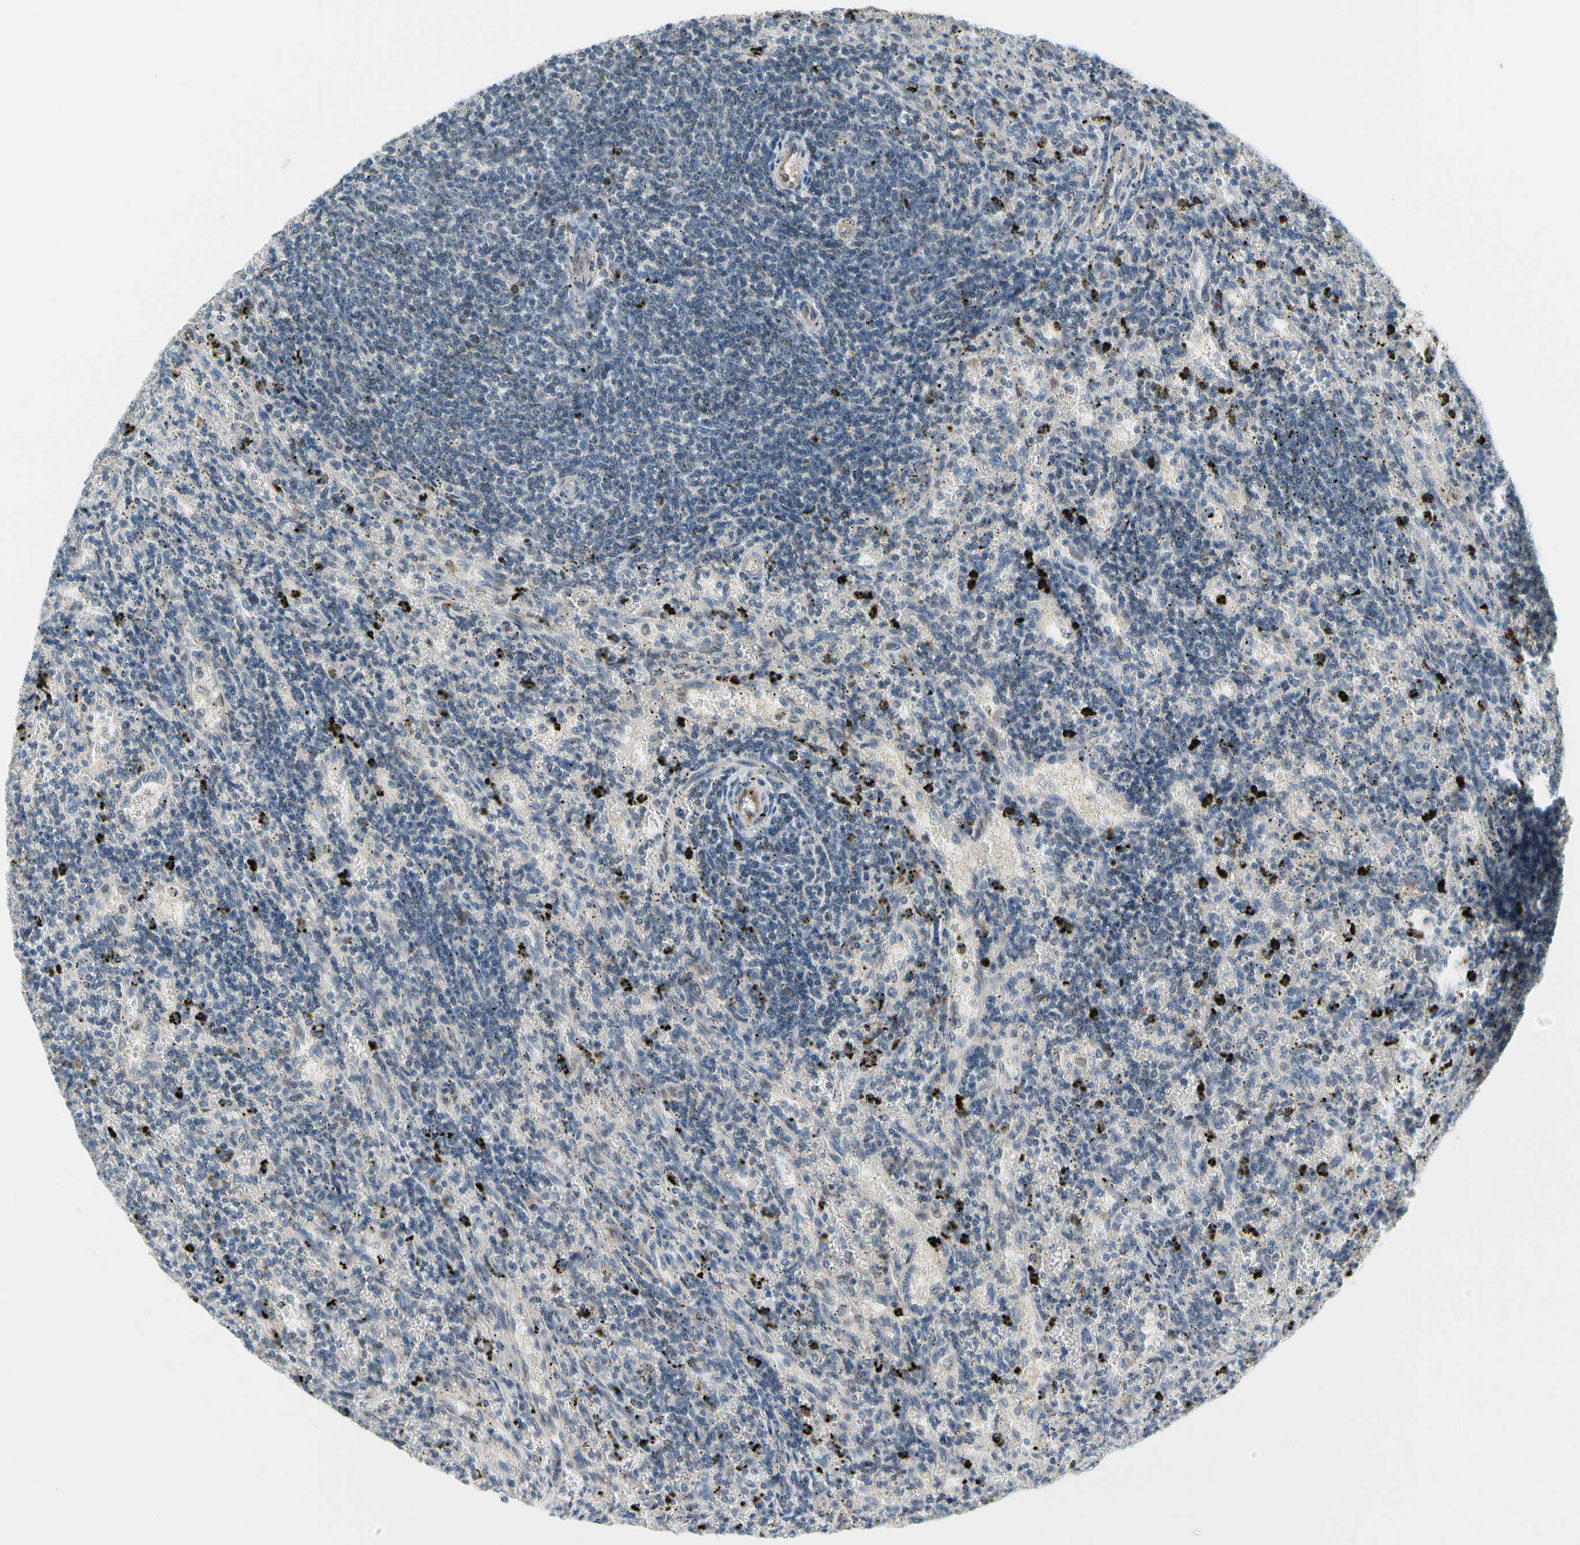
{"staining": {"intensity": "moderate", "quantity": "<25%", "location": "cytoplasmic/membranous"}, "tissue": "lymphoma", "cell_type": "Tumor cells", "image_type": "cancer", "snomed": [{"axis": "morphology", "description": "Malignant lymphoma, non-Hodgkin's type, Low grade"}, {"axis": "topography", "description": "Spleen"}], "caption": "DAB immunohistochemical staining of human lymphoma shows moderate cytoplasmic/membranous protein expression in about <25% of tumor cells.", "gene": "CFAP36", "patient": {"sex": "male", "age": 76}}